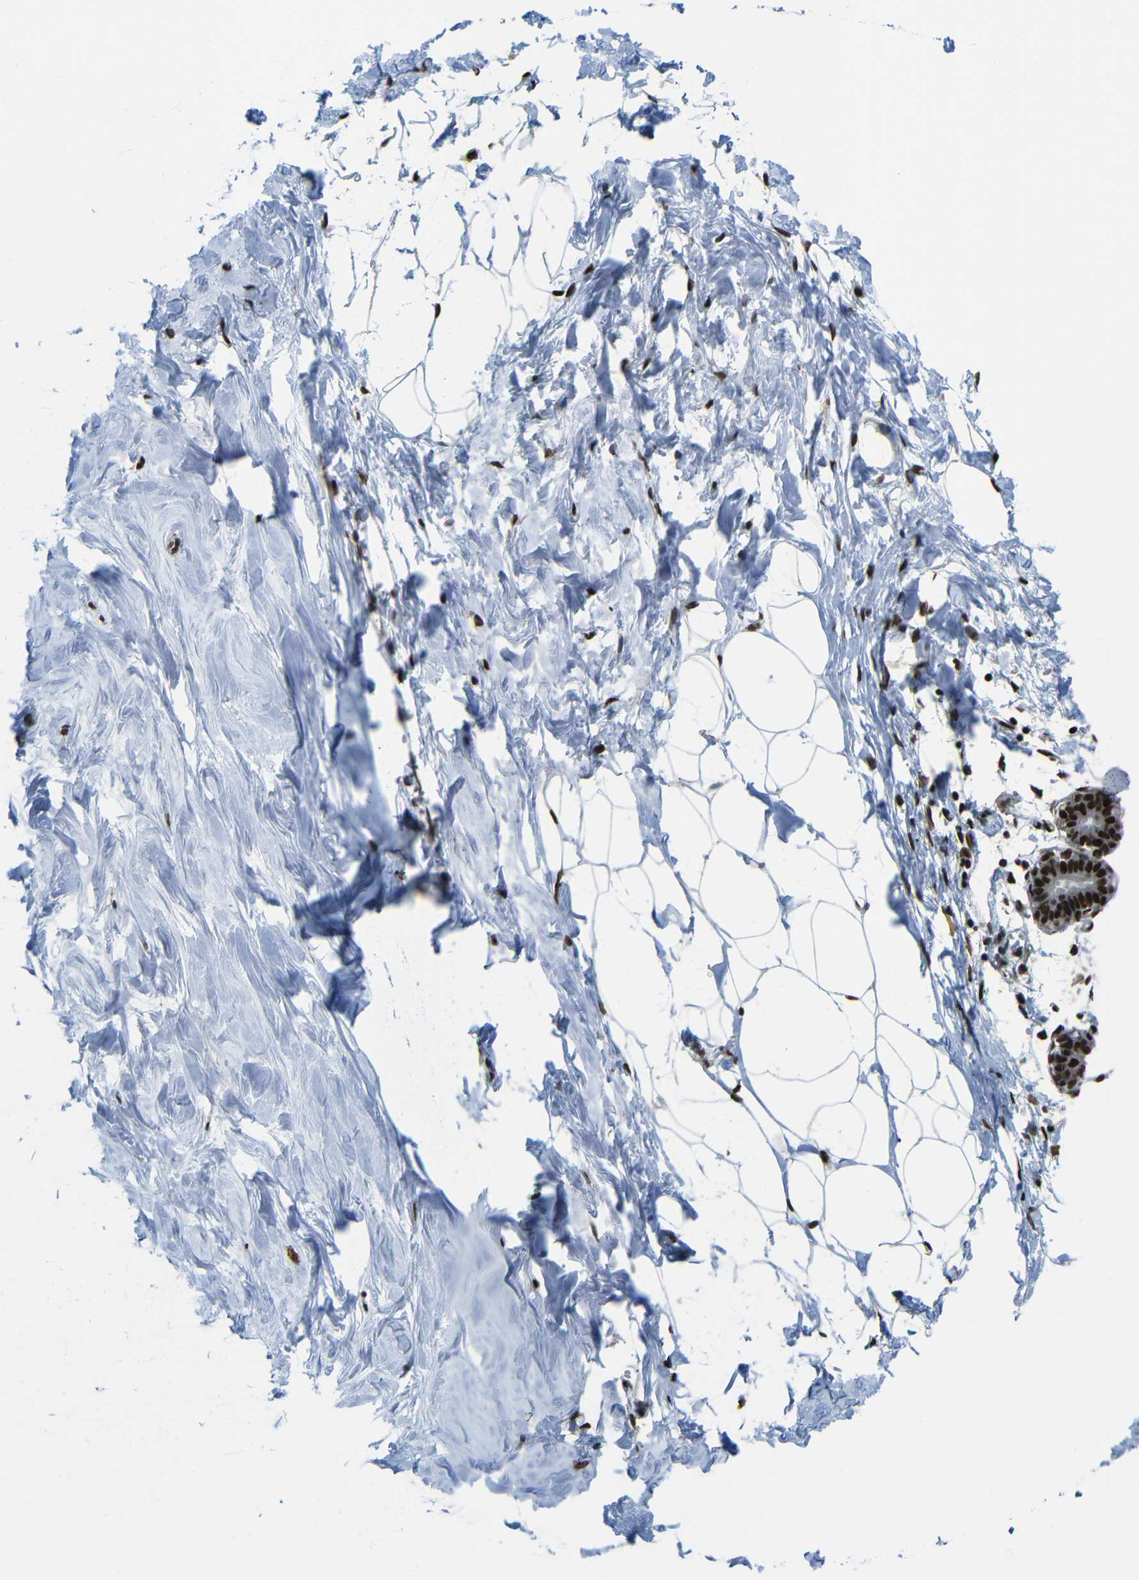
{"staining": {"intensity": "moderate", "quantity": ">75%", "location": "nuclear"}, "tissue": "breast", "cell_type": "Adipocytes", "image_type": "normal", "snomed": [{"axis": "morphology", "description": "Normal tissue, NOS"}, {"axis": "topography", "description": "Breast"}], "caption": "Breast was stained to show a protein in brown. There is medium levels of moderate nuclear expression in approximately >75% of adipocytes. The protein is shown in brown color, while the nuclei are stained blue.", "gene": "TCF7L2", "patient": {"sex": "female", "age": 27}}